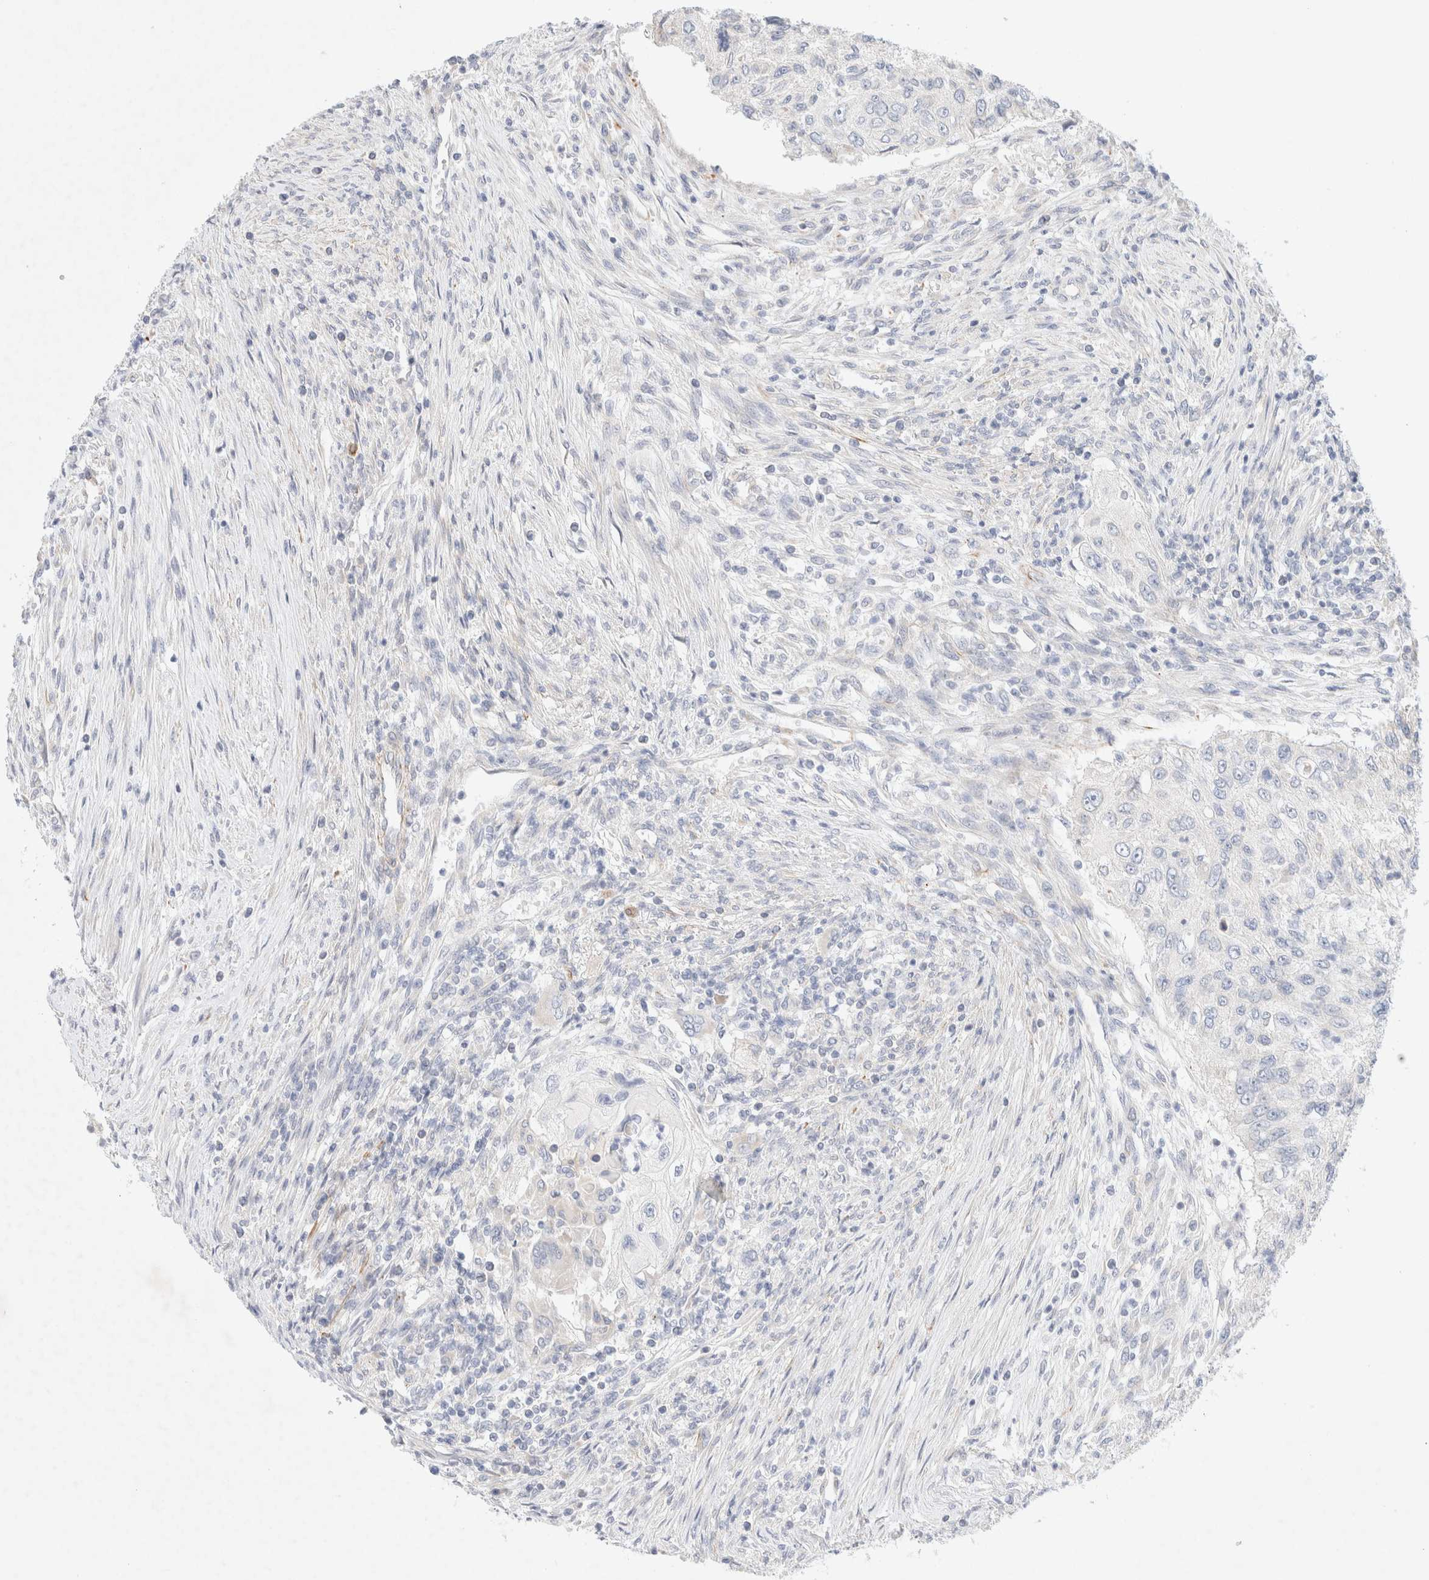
{"staining": {"intensity": "negative", "quantity": "none", "location": "none"}, "tissue": "urothelial cancer", "cell_type": "Tumor cells", "image_type": "cancer", "snomed": [{"axis": "morphology", "description": "Urothelial carcinoma, High grade"}, {"axis": "topography", "description": "Urinary bladder"}], "caption": "Immunohistochemistry (IHC) of high-grade urothelial carcinoma exhibits no staining in tumor cells.", "gene": "SLC25A48", "patient": {"sex": "female", "age": 60}}